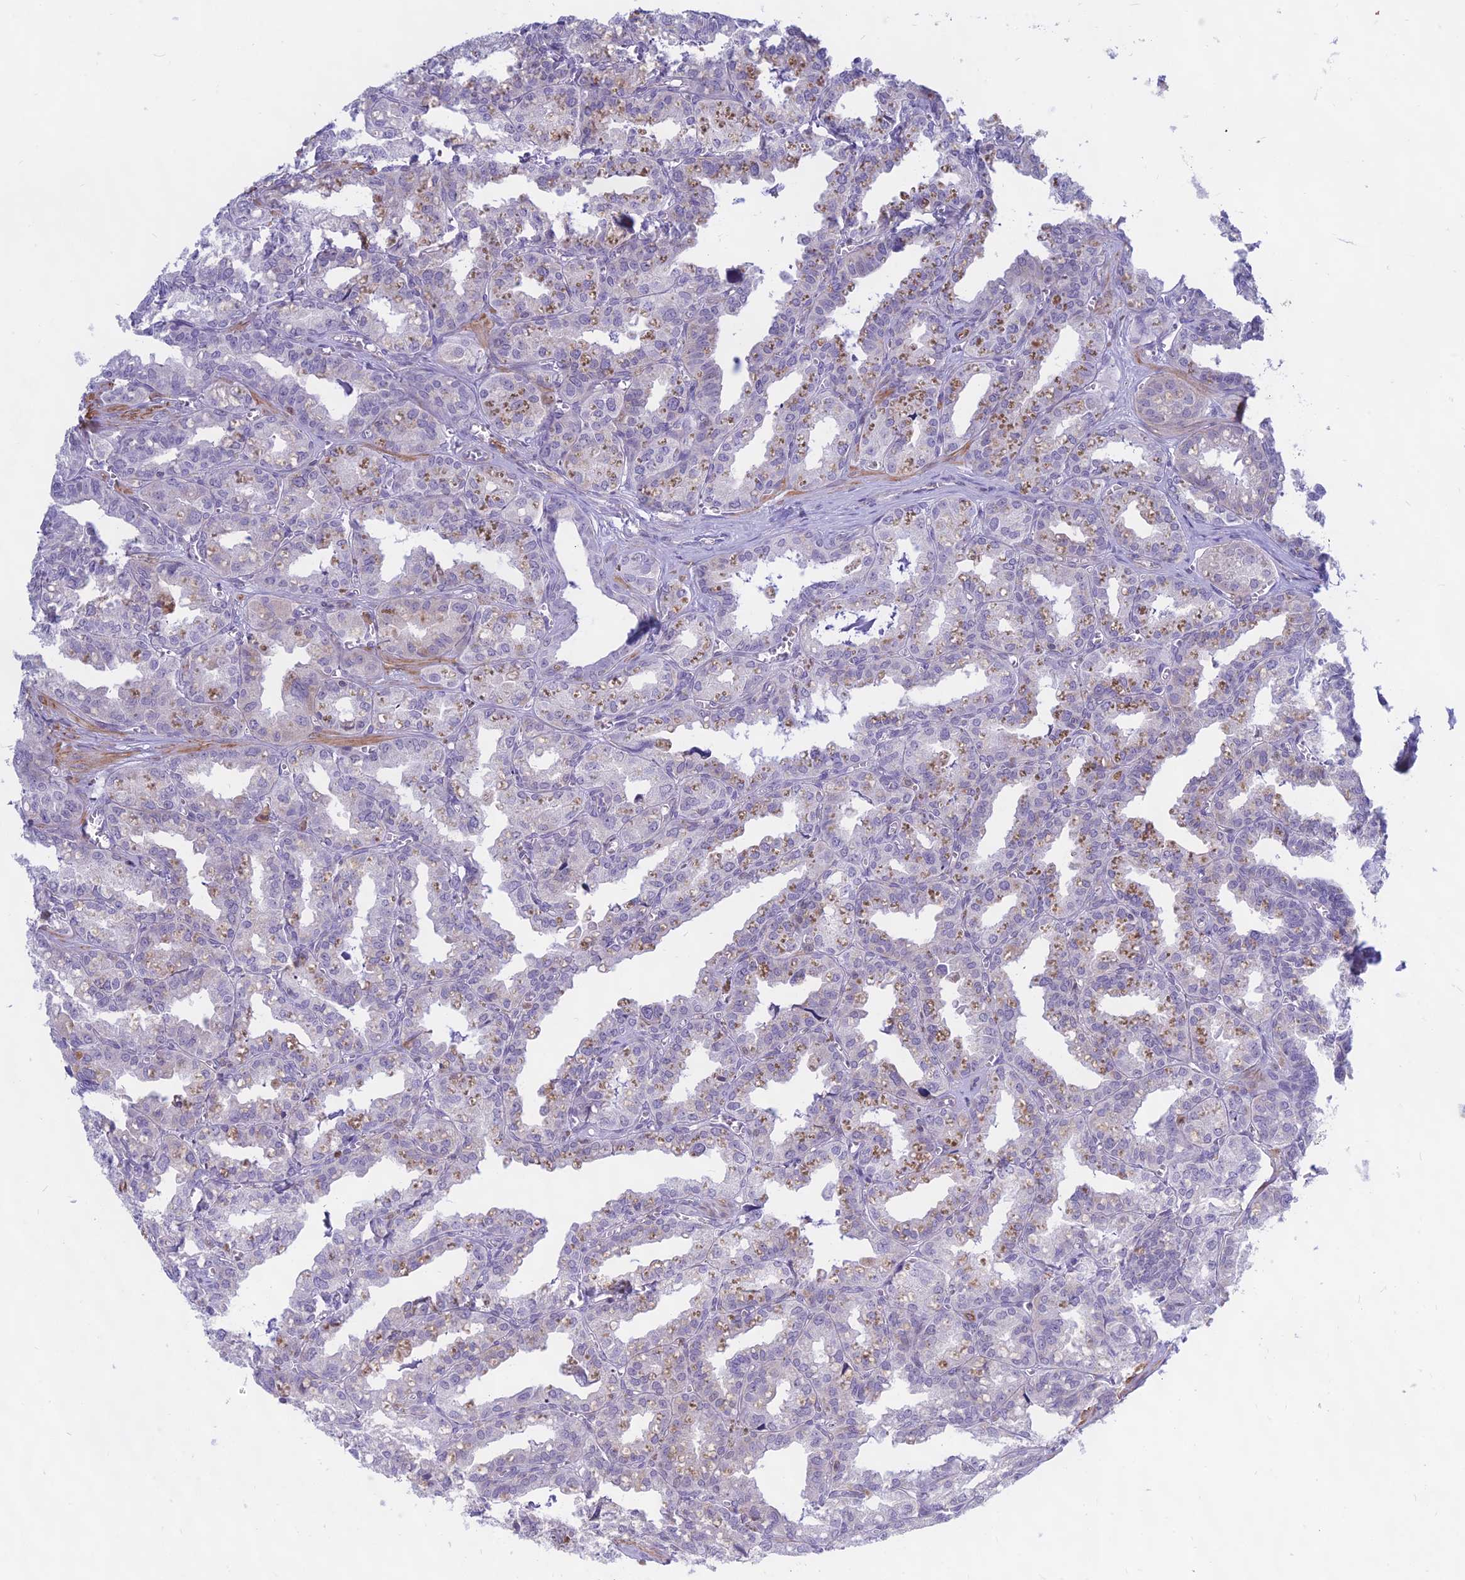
{"staining": {"intensity": "moderate", "quantity": "<25%", "location": "cytoplasmic/membranous"}, "tissue": "seminal vesicle", "cell_type": "Glandular cells", "image_type": "normal", "snomed": [{"axis": "morphology", "description": "Normal tissue, NOS"}, {"axis": "topography", "description": "Prostate"}, {"axis": "topography", "description": "Seminal veicle"}], "caption": "Benign seminal vesicle reveals moderate cytoplasmic/membranous staining in about <25% of glandular cells.", "gene": "KRR1", "patient": {"sex": "male", "age": 51}}